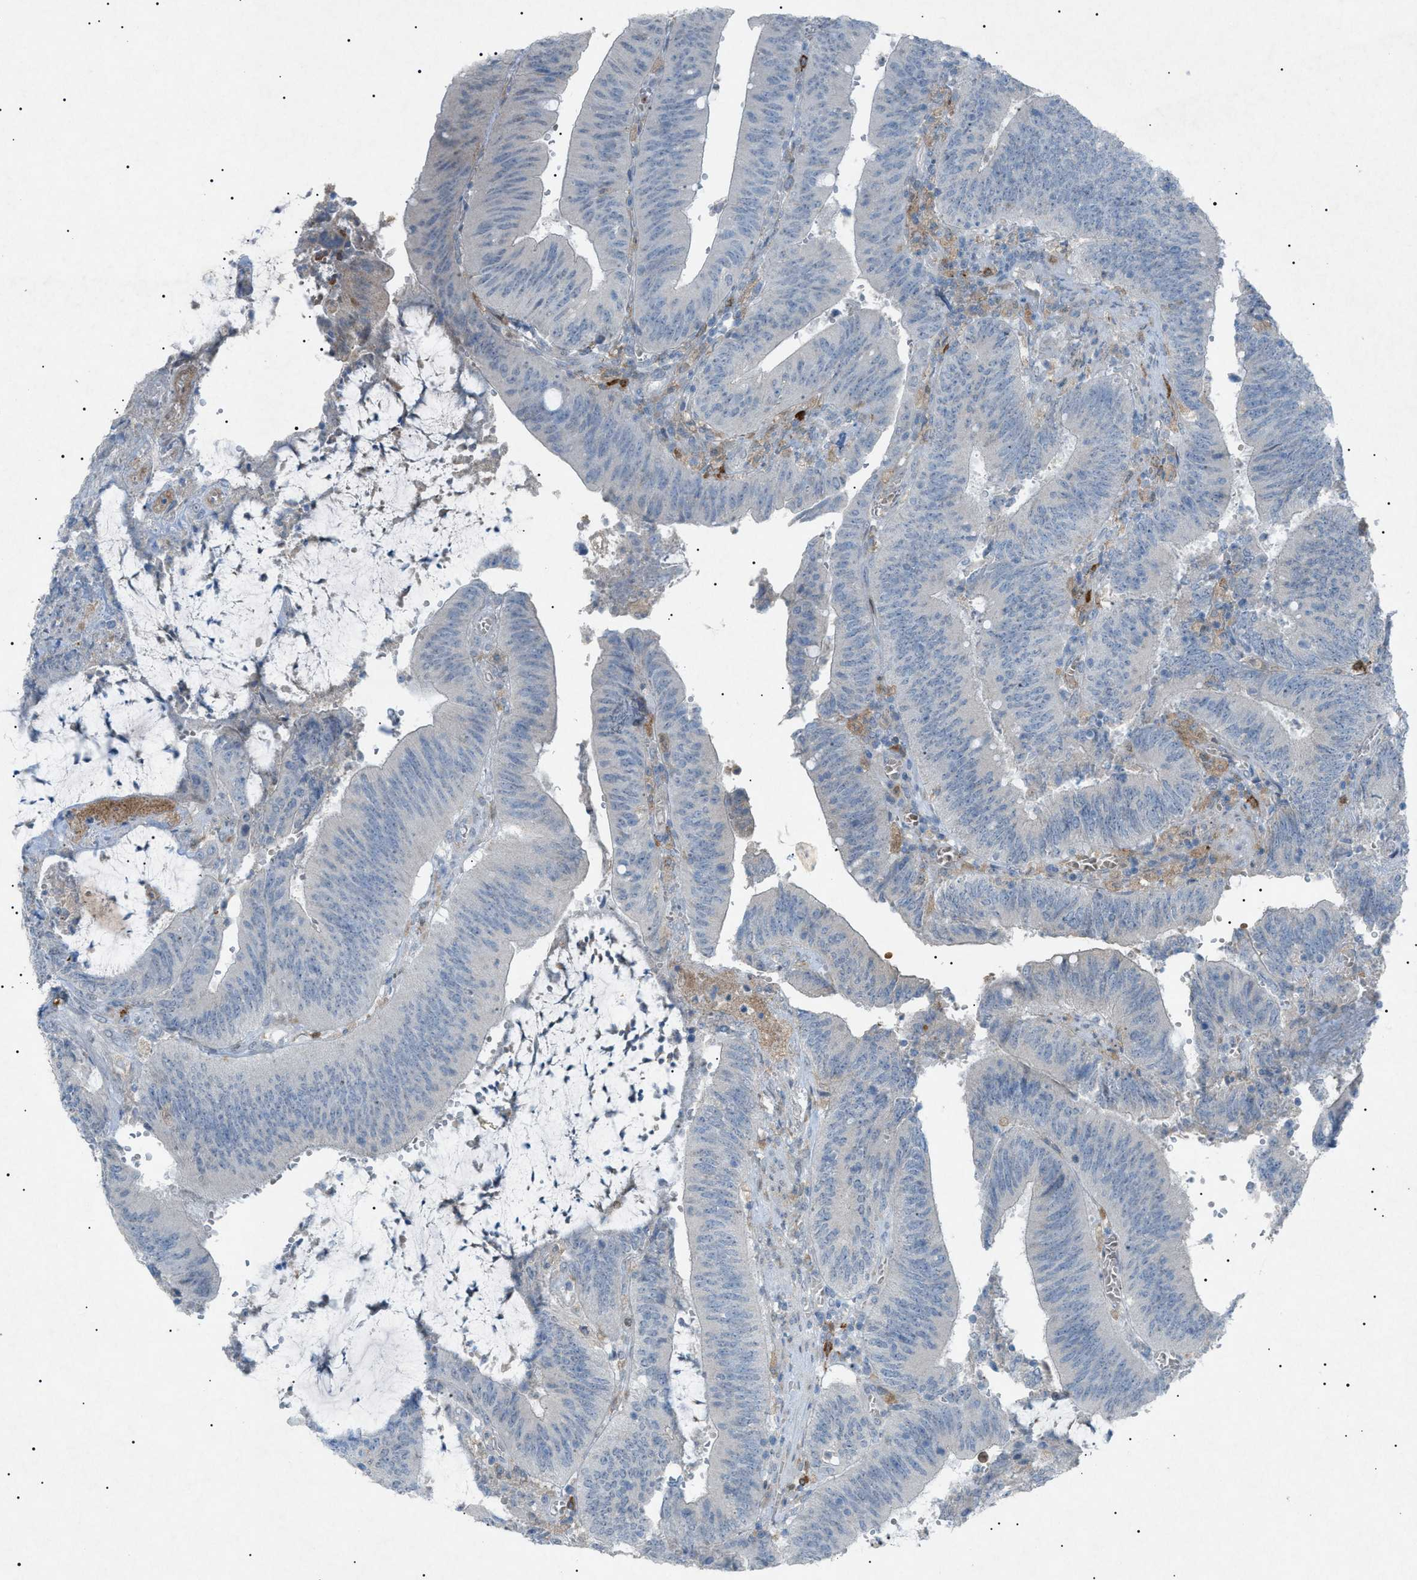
{"staining": {"intensity": "negative", "quantity": "none", "location": "none"}, "tissue": "colorectal cancer", "cell_type": "Tumor cells", "image_type": "cancer", "snomed": [{"axis": "morphology", "description": "Normal tissue, NOS"}, {"axis": "morphology", "description": "Adenocarcinoma, NOS"}, {"axis": "topography", "description": "Rectum"}], "caption": "The immunohistochemistry micrograph has no significant expression in tumor cells of colorectal adenocarcinoma tissue.", "gene": "BTK", "patient": {"sex": "female", "age": 66}}